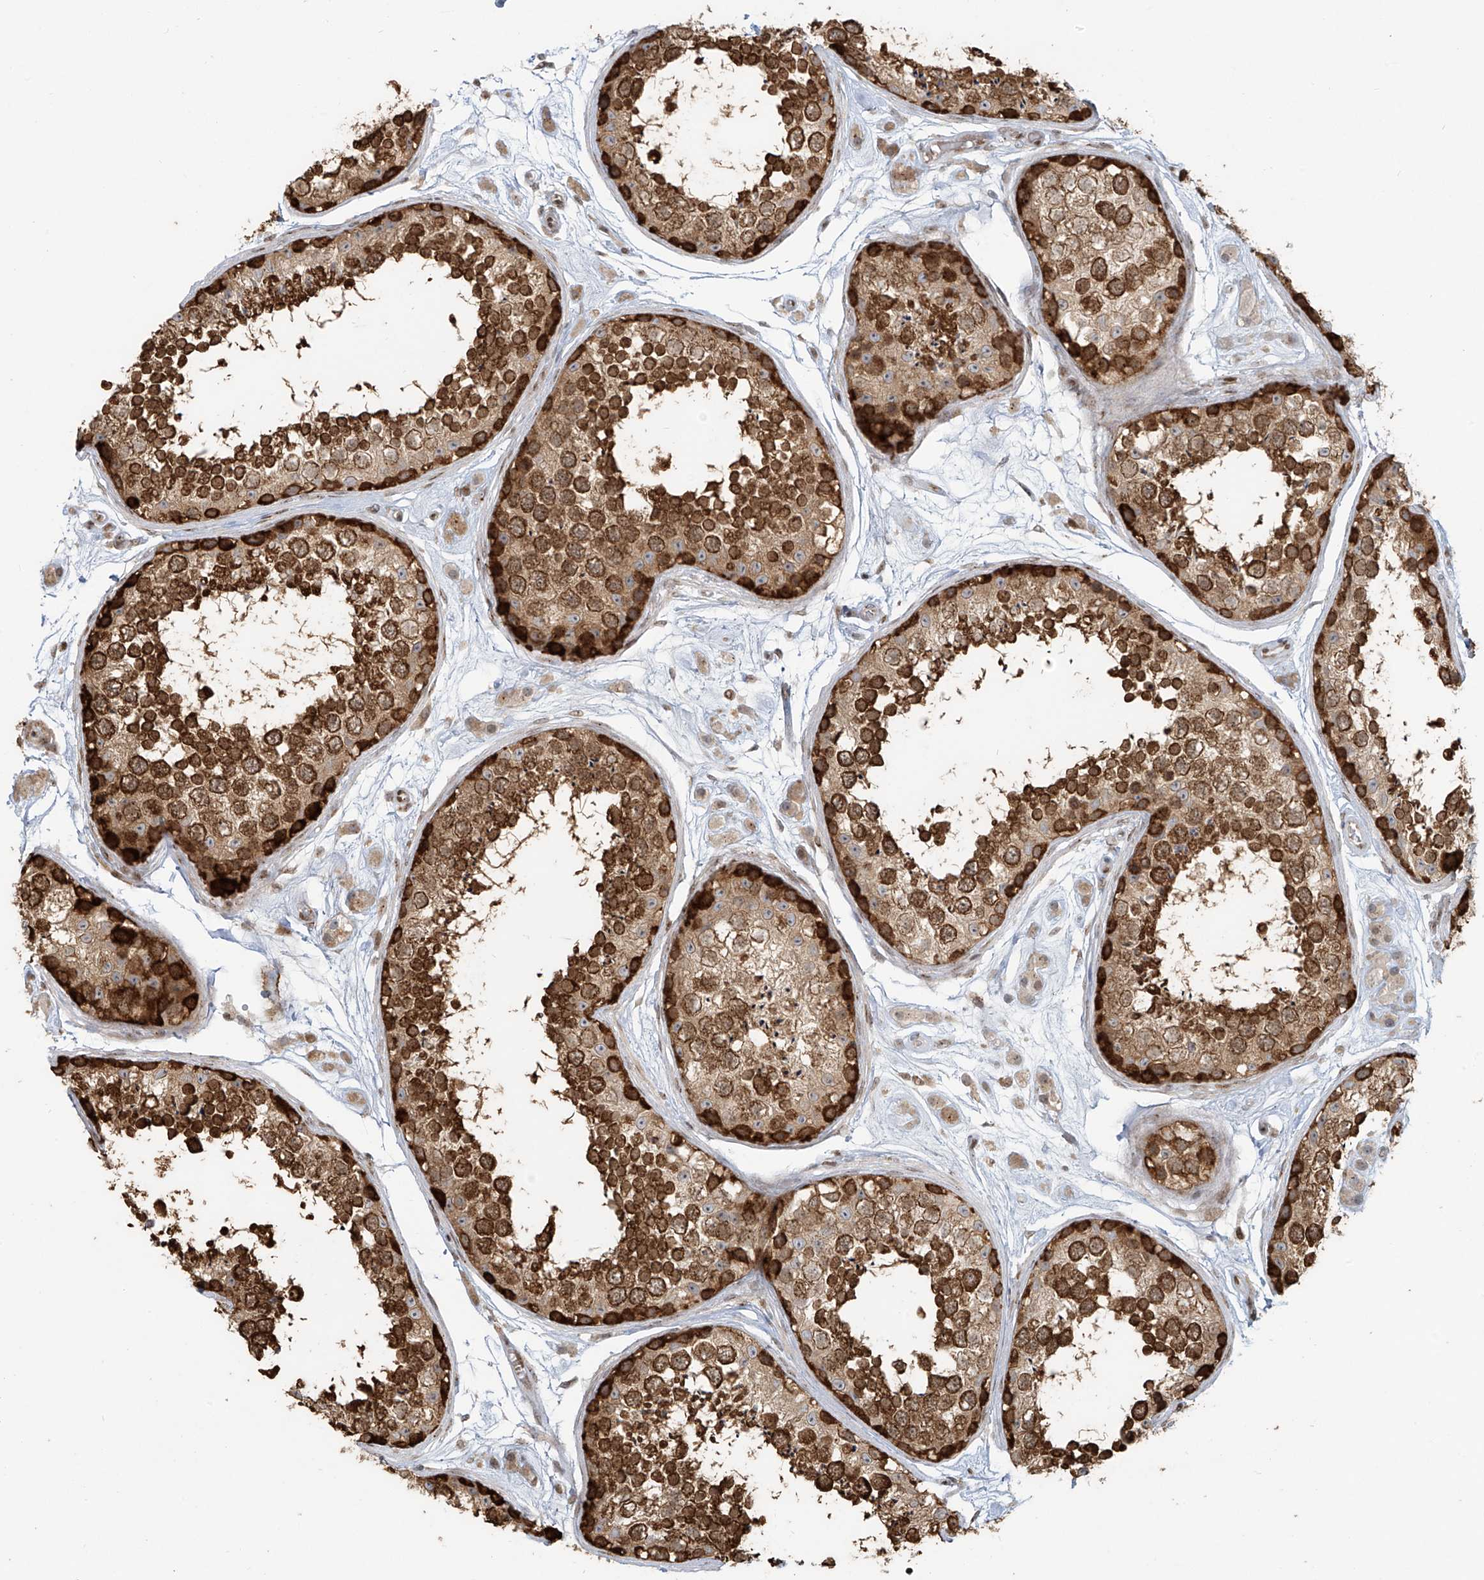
{"staining": {"intensity": "strong", "quantity": ">75%", "location": "cytoplasmic/membranous"}, "tissue": "testis", "cell_type": "Cells in seminiferous ducts", "image_type": "normal", "snomed": [{"axis": "morphology", "description": "Normal tissue, NOS"}, {"axis": "topography", "description": "Testis"}], "caption": "An immunohistochemistry histopathology image of benign tissue is shown. Protein staining in brown shows strong cytoplasmic/membranous positivity in testis within cells in seminiferous ducts. (Brightfield microscopy of DAB IHC at high magnification).", "gene": "VMP1", "patient": {"sex": "male", "age": 25}}